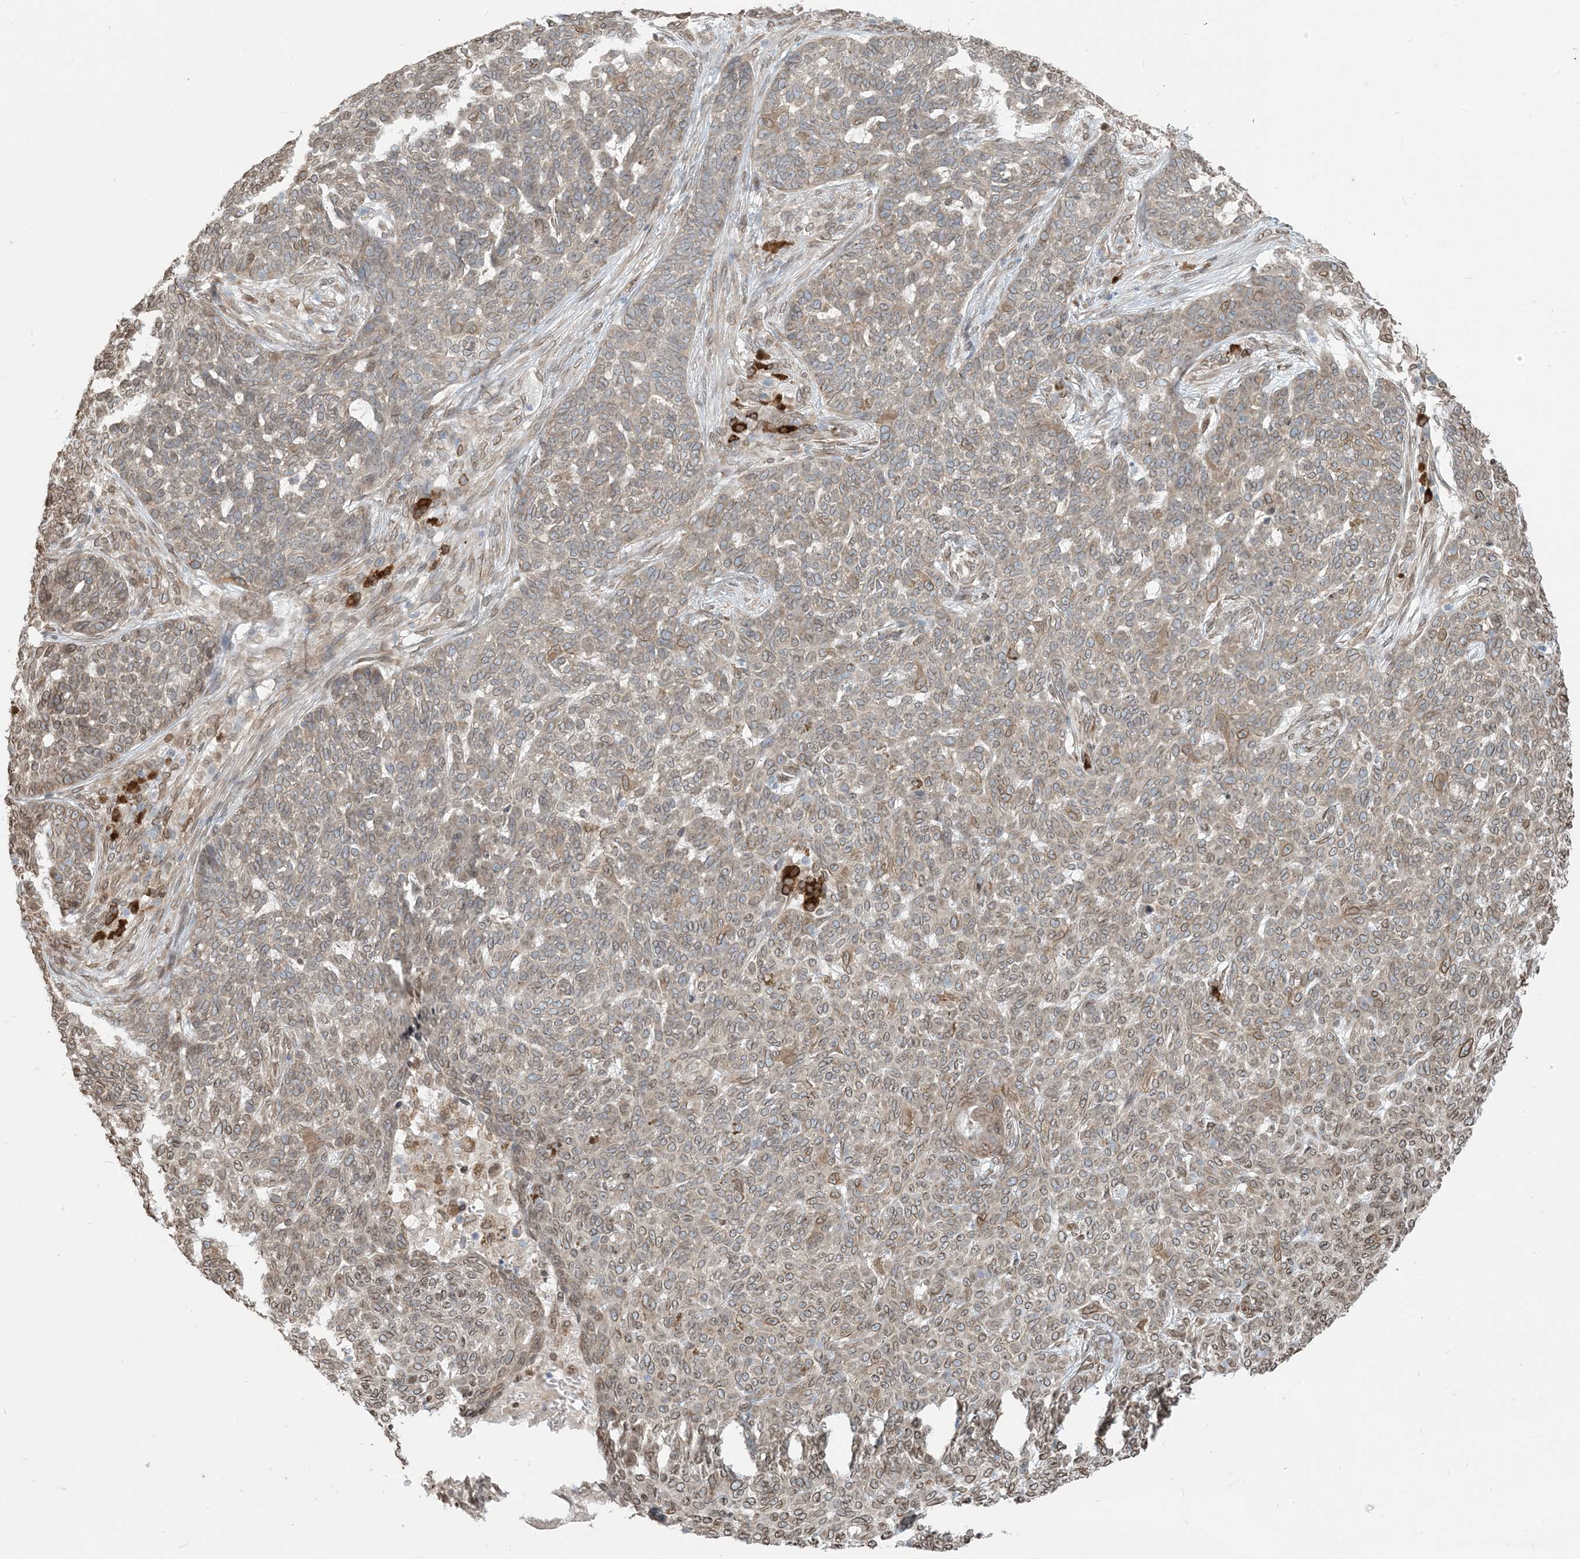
{"staining": {"intensity": "weak", "quantity": "25%-75%", "location": "cytoplasmic/membranous,nuclear"}, "tissue": "skin cancer", "cell_type": "Tumor cells", "image_type": "cancer", "snomed": [{"axis": "morphology", "description": "Basal cell carcinoma"}, {"axis": "topography", "description": "Skin"}], "caption": "Immunohistochemistry of human skin basal cell carcinoma displays low levels of weak cytoplasmic/membranous and nuclear staining in approximately 25%-75% of tumor cells. (DAB (3,3'-diaminobenzidine) IHC with brightfield microscopy, high magnification).", "gene": "WWP1", "patient": {"sex": "male", "age": 85}}